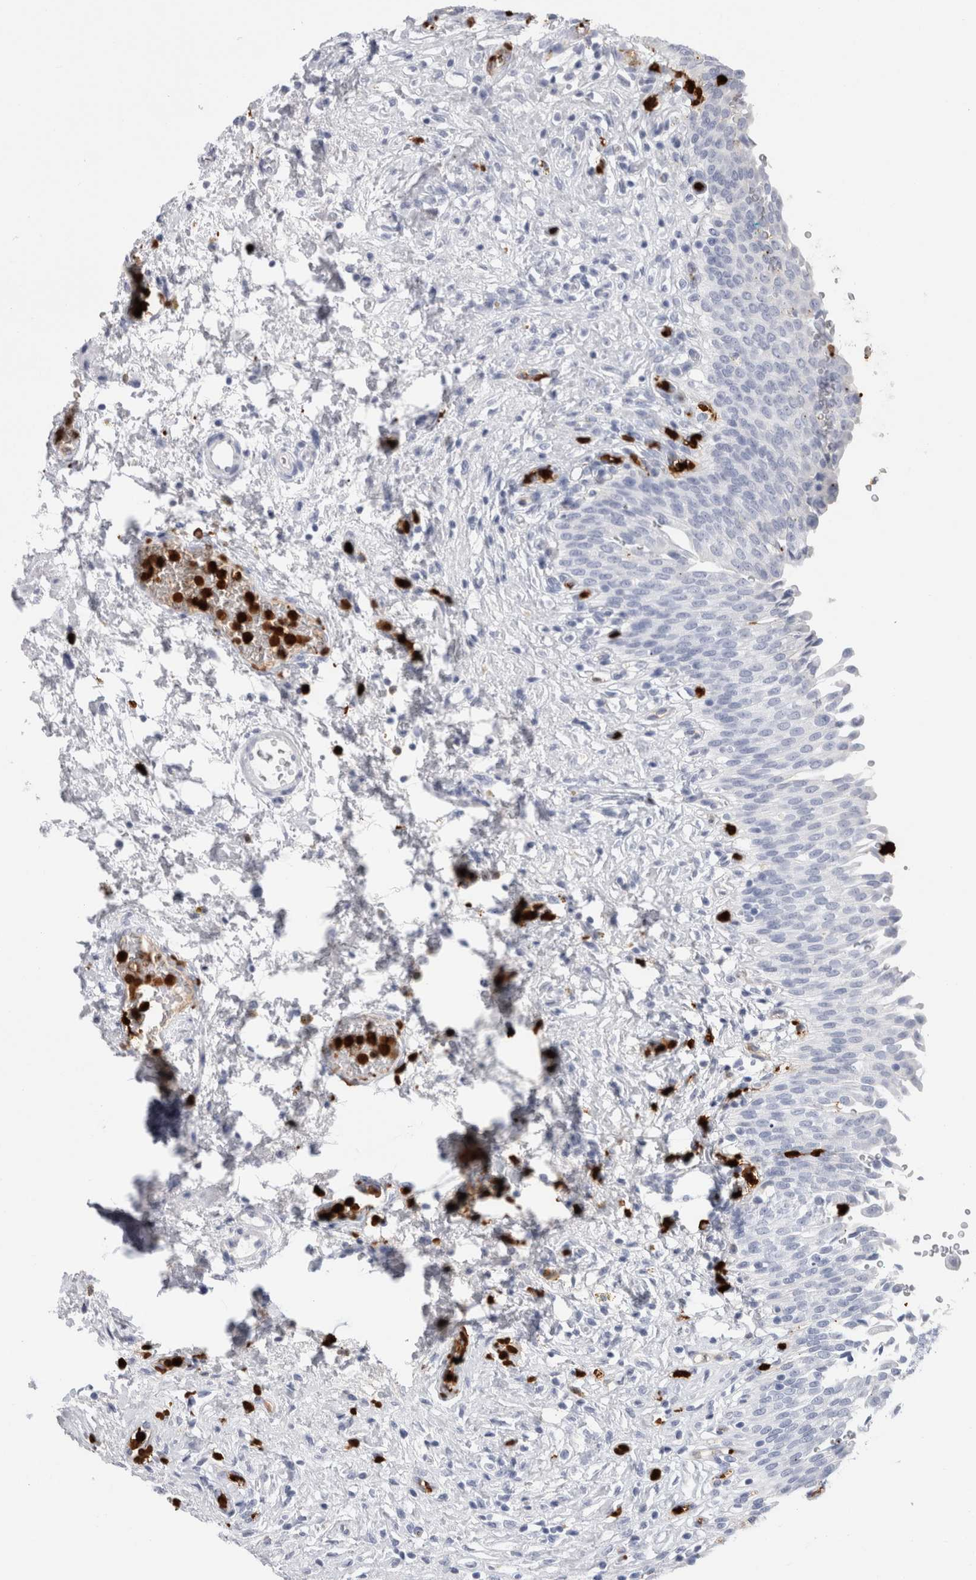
{"staining": {"intensity": "moderate", "quantity": "<25%", "location": "cytoplasmic/membranous,nuclear"}, "tissue": "urinary bladder", "cell_type": "Urothelial cells", "image_type": "normal", "snomed": [{"axis": "morphology", "description": "Urothelial carcinoma, High grade"}, {"axis": "topography", "description": "Urinary bladder"}], "caption": "IHC (DAB) staining of normal human urinary bladder exhibits moderate cytoplasmic/membranous,nuclear protein staining in approximately <25% of urothelial cells. (Stains: DAB (3,3'-diaminobenzidine) in brown, nuclei in blue, Microscopy: brightfield microscopy at high magnification).", "gene": "S100A8", "patient": {"sex": "male", "age": 46}}